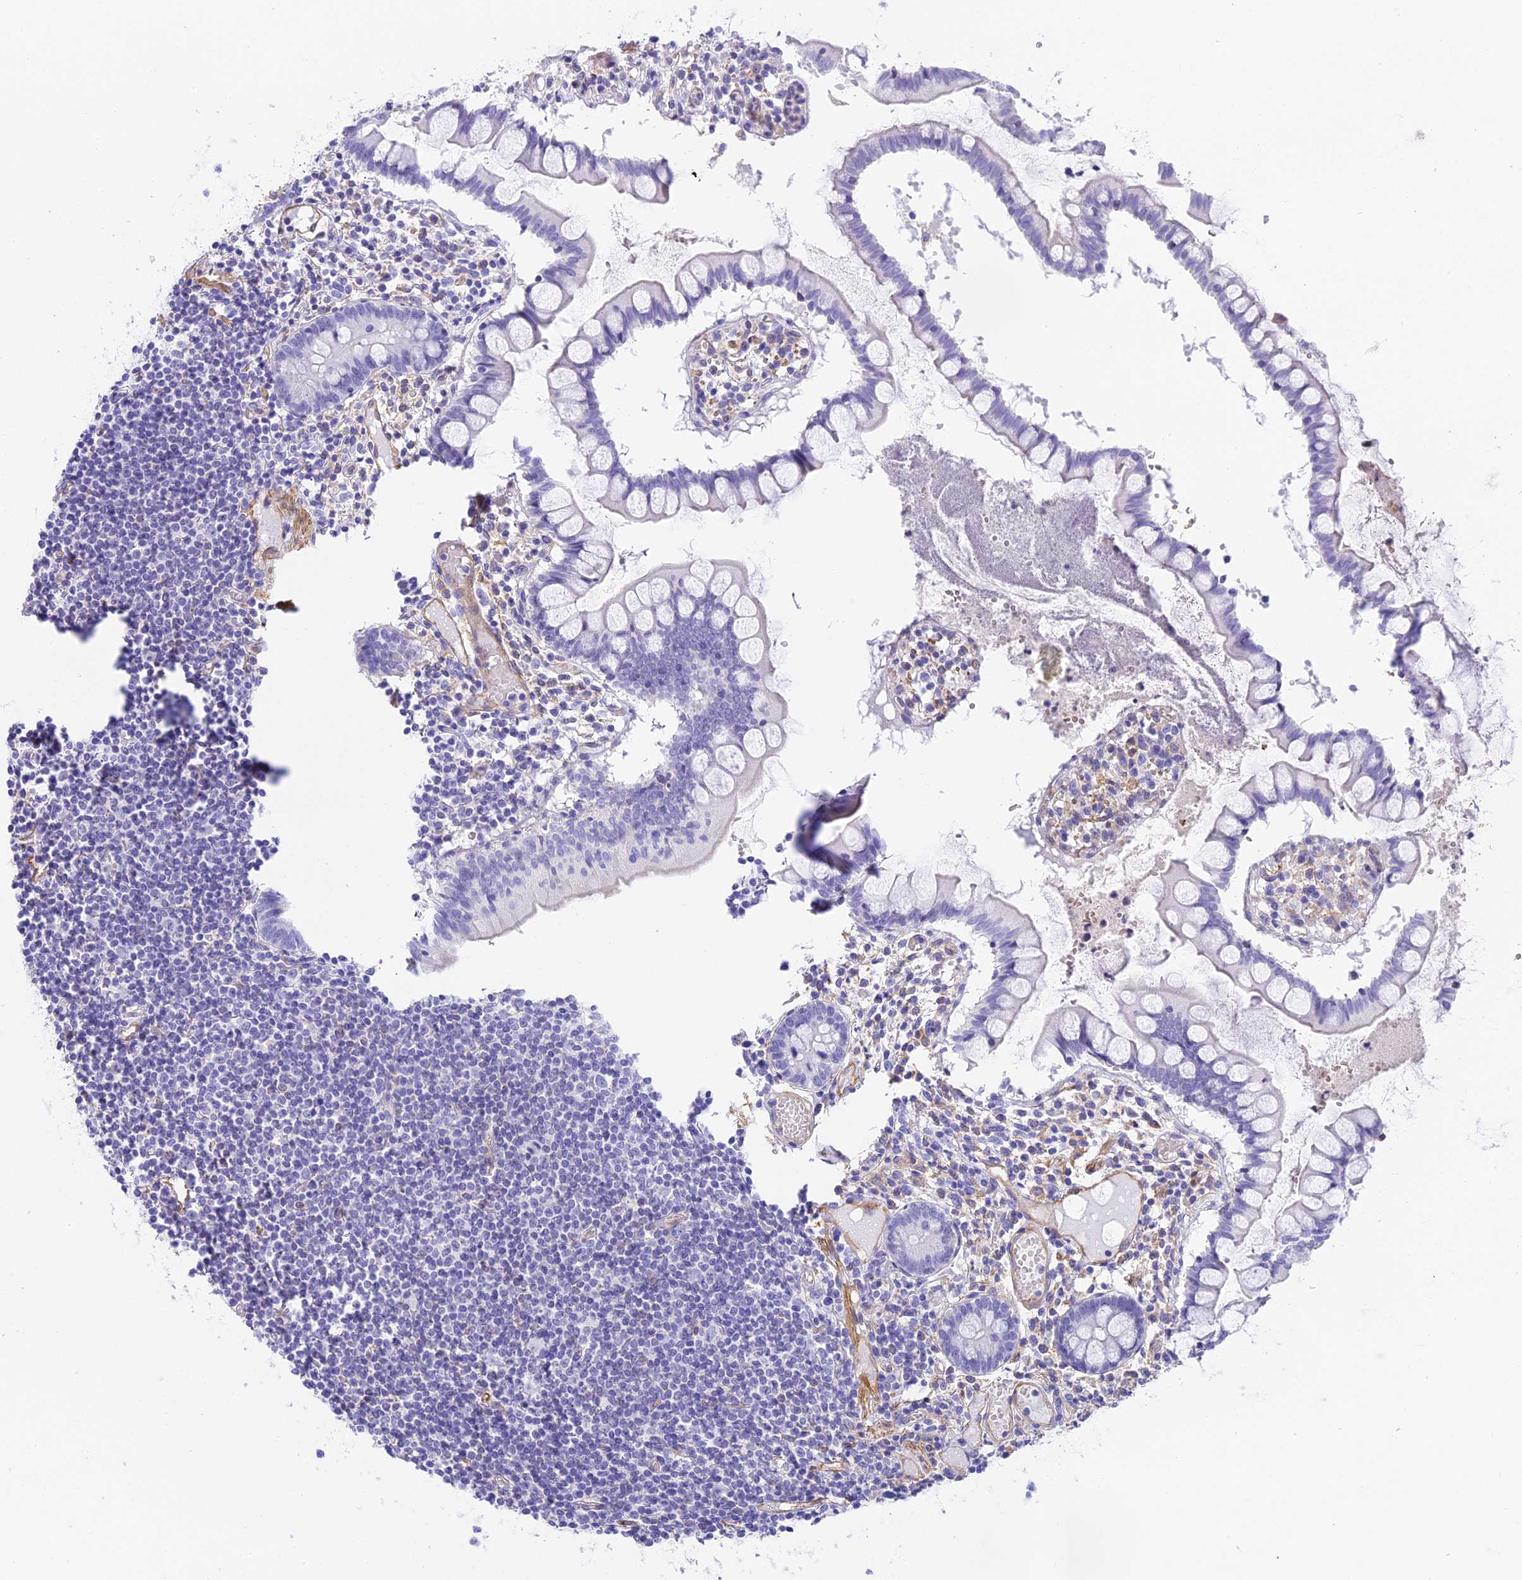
{"staining": {"intensity": "negative", "quantity": "none", "location": "none"}, "tissue": "colon", "cell_type": "Endothelial cells", "image_type": "normal", "snomed": [{"axis": "morphology", "description": "Normal tissue, NOS"}, {"axis": "morphology", "description": "Adenocarcinoma, NOS"}, {"axis": "topography", "description": "Colon"}], "caption": "Immunohistochemical staining of normal colon exhibits no significant expression in endothelial cells. (DAB (3,3'-diaminobenzidine) IHC, high magnification).", "gene": "HOMER3", "patient": {"sex": "female", "age": 55}}